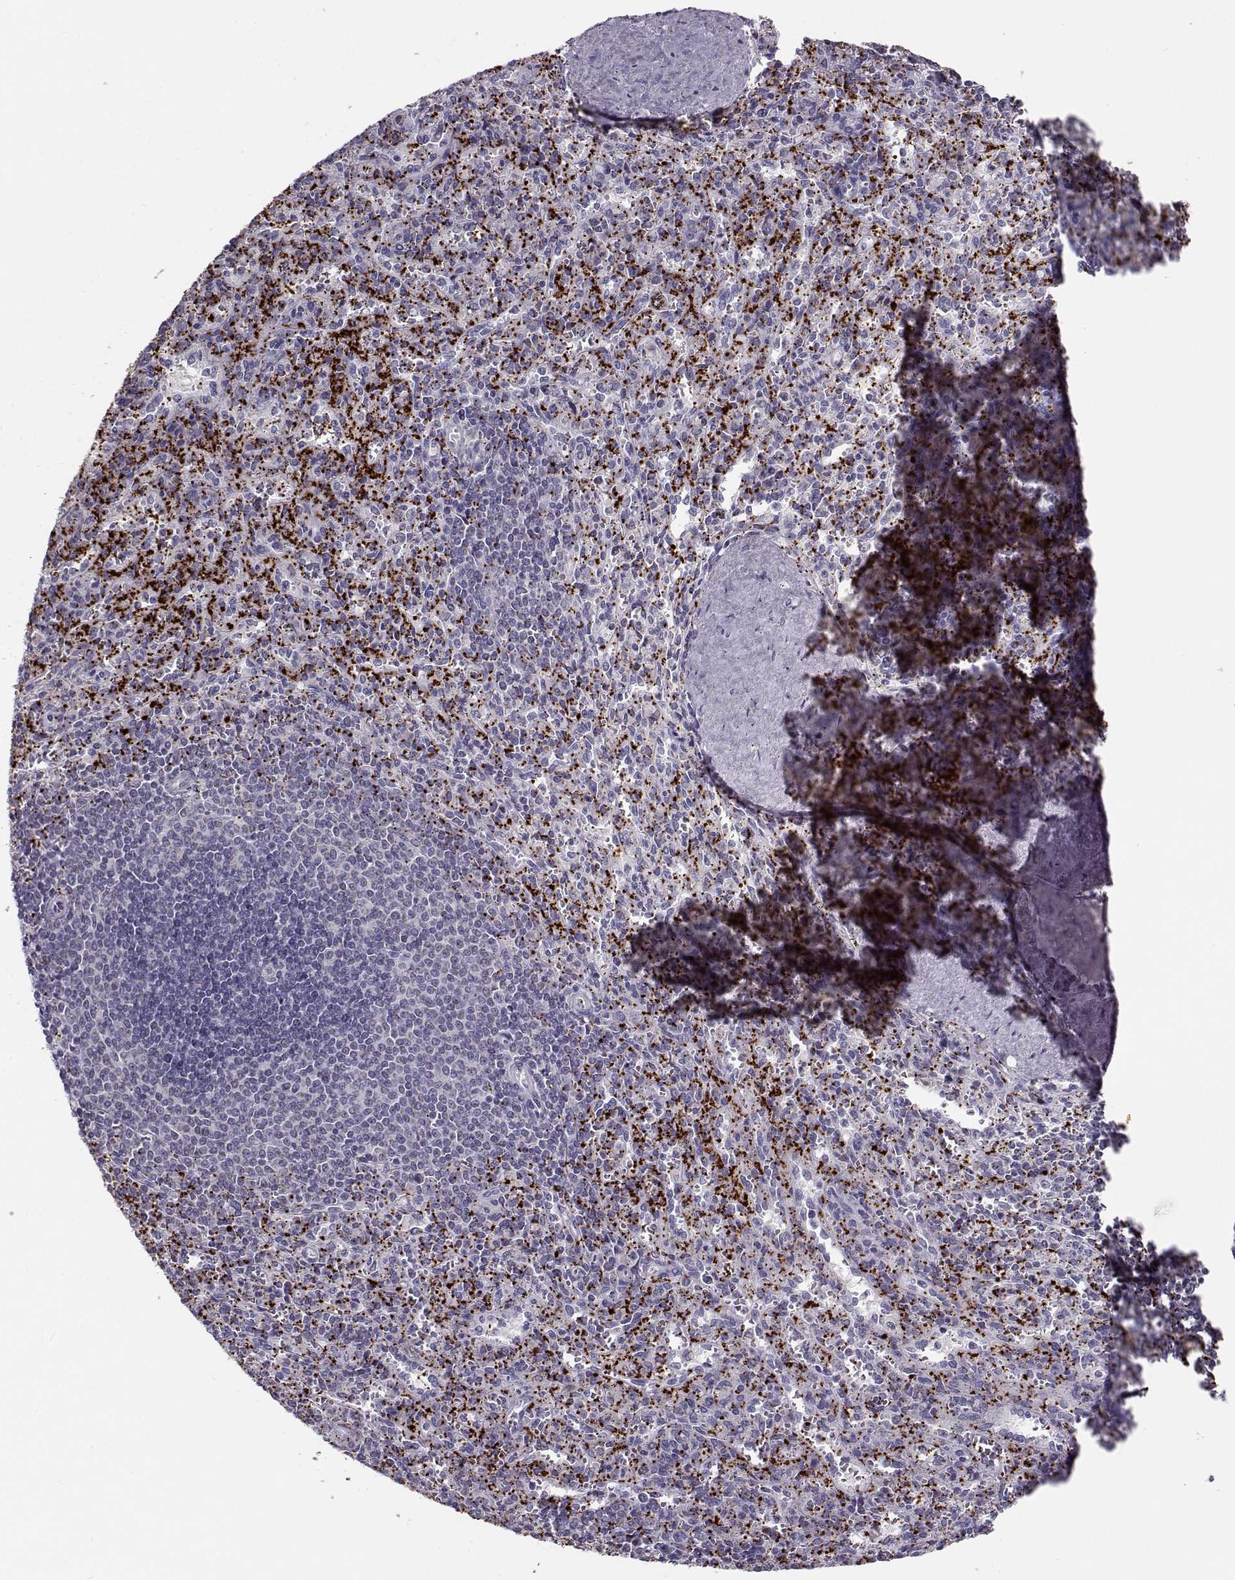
{"staining": {"intensity": "strong", "quantity": "25%-75%", "location": "cytoplasmic/membranous"}, "tissue": "spleen", "cell_type": "Cells in red pulp", "image_type": "normal", "snomed": [{"axis": "morphology", "description": "Normal tissue, NOS"}, {"axis": "topography", "description": "Spleen"}], "caption": "Protein expression analysis of unremarkable human spleen reveals strong cytoplasmic/membranous staining in about 25%-75% of cells in red pulp.", "gene": "KLF17", "patient": {"sex": "male", "age": 57}}